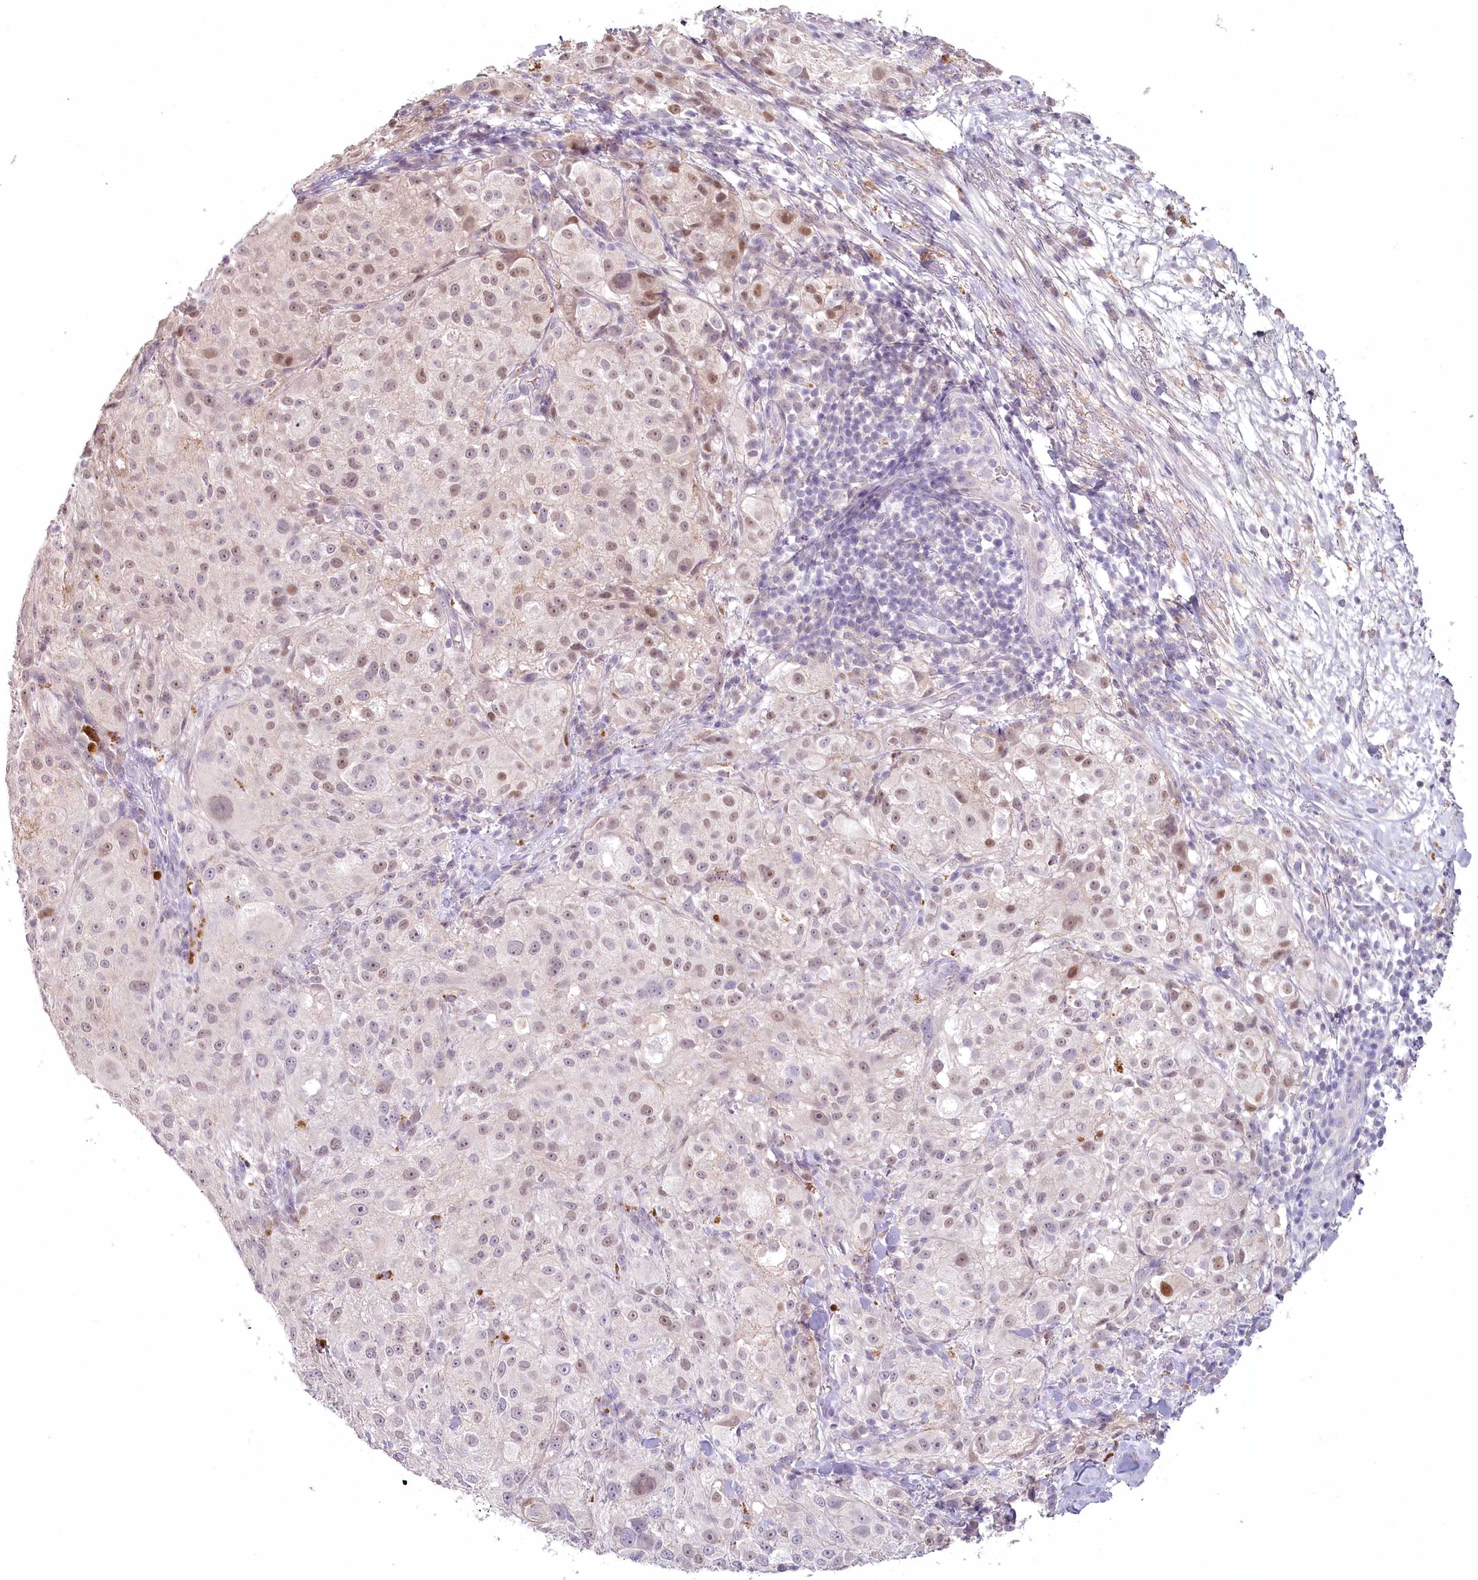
{"staining": {"intensity": "moderate", "quantity": "<25%", "location": "nuclear"}, "tissue": "melanoma", "cell_type": "Tumor cells", "image_type": "cancer", "snomed": [{"axis": "morphology", "description": "Necrosis, NOS"}, {"axis": "morphology", "description": "Malignant melanoma, NOS"}, {"axis": "topography", "description": "Skin"}], "caption": "Moderate nuclear protein positivity is seen in approximately <25% of tumor cells in malignant melanoma. (Brightfield microscopy of DAB IHC at high magnification).", "gene": "USP11", "patient": {"sex": "female", "age": 87}}